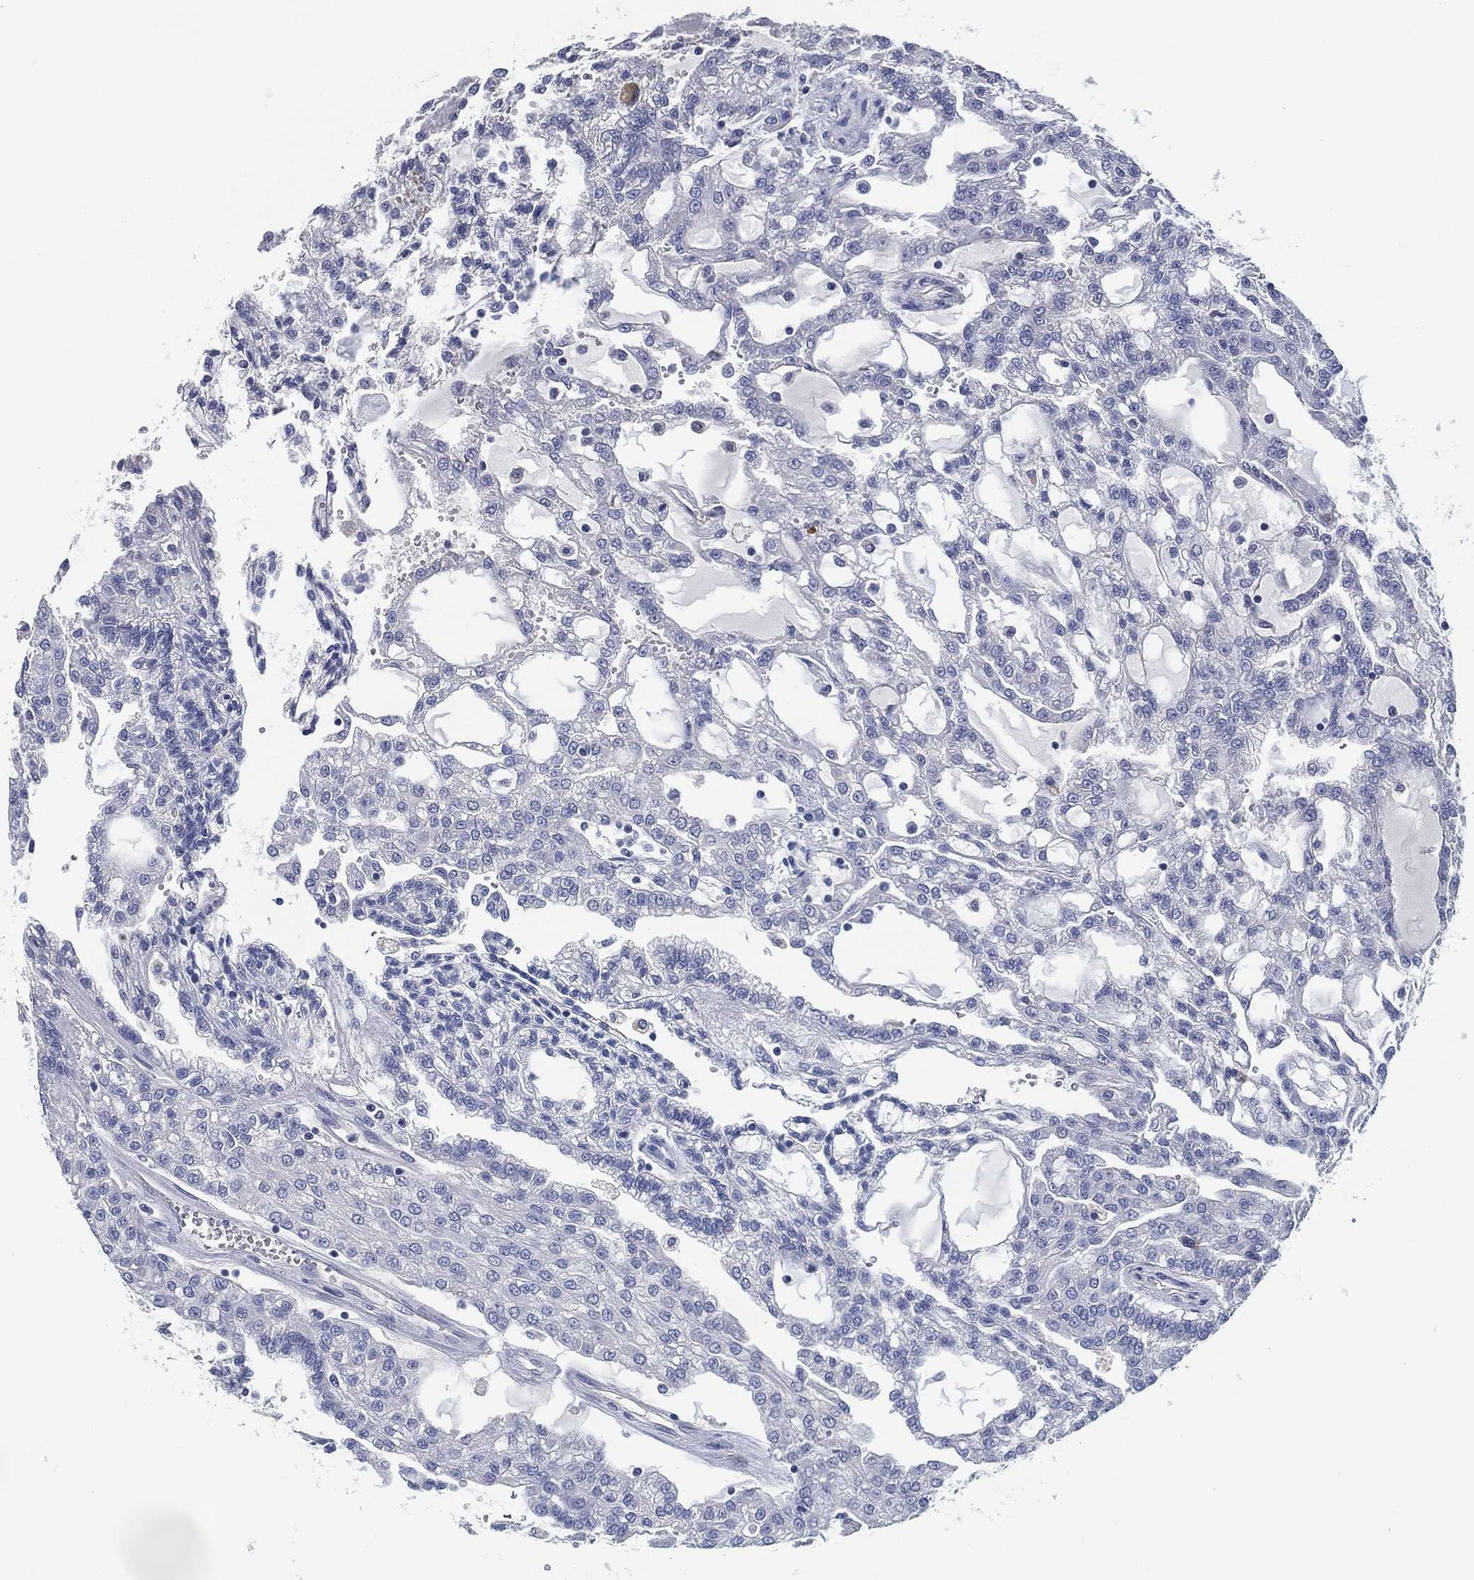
{"staining": {"intensity": "negative", "quantity": "none", "location": "none"}, "tissue": "renal cancer", "cell_type": "Tumor cells", "image_type": "cancer", "snomed": [{"axis": "morphology", "description": "Adenocarcinoma, NOS"}, {"axis": "topography", "description": "Kidney"}], "caption": "Renal adenocarcinoma was stained to show a protein in brown. There is no significant staining in tumor cells.", "gene": "CD27", "patient": {"sex": "male", "age": 63}}